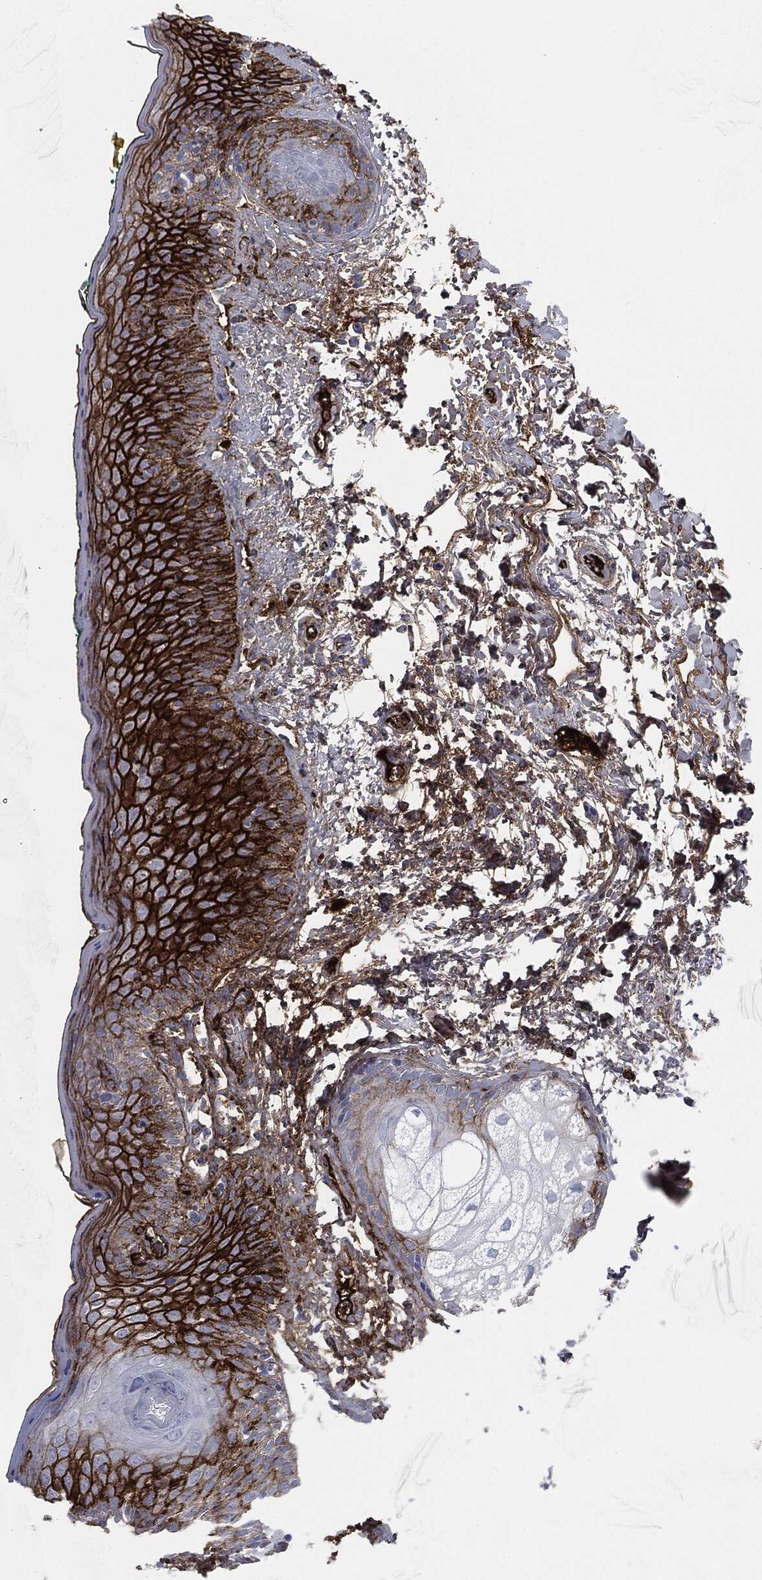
{"staining": {"intensity": "strong", "quantity": "25%-75%", "location": "cytoplasmic/membranous"}, "tissue": "vagina", "cell_type": "Squamous epithelial cells", "image_type": "normal", "snomed": [{"axis": "morphology", "description": "Normal tissue, NOS"}, {"axis": "topography", "description": "Vagina"}], "caption": "IHC (DAB) staining of benign human vagina reveals strong cytoplasmic/membranous protein positivity in about 25%-75% of squamous epithelial cells.", "gene": "APOB", "patient": {"sex": "female", "age": 66}}